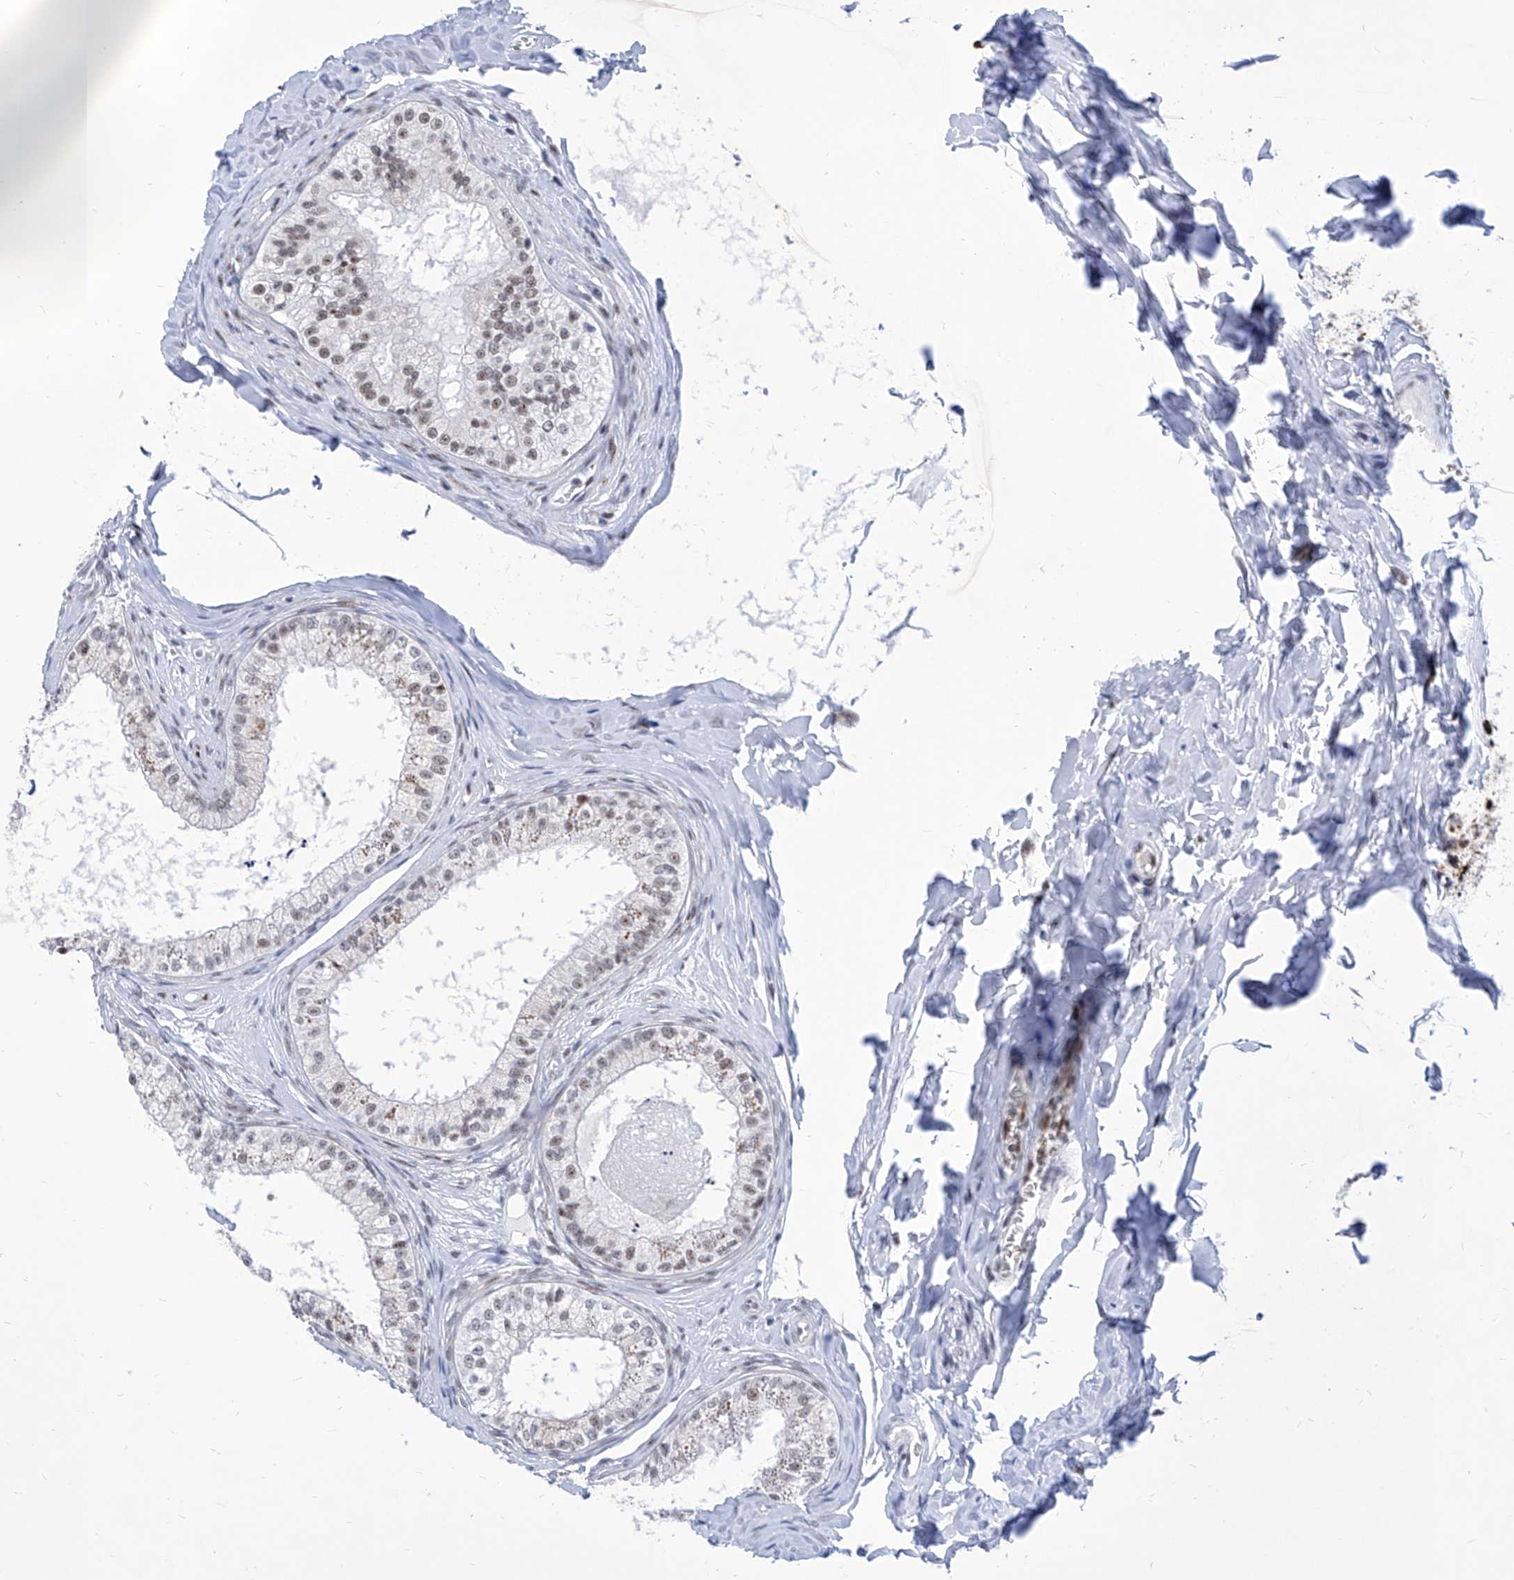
{"staining": {"intensity": "strong", "quantity": "<25%", "location": "nuclear"}, "tissue": "epididymis", "cell_type": "Glandular cells", "image_type": "normal", "snomed": [{"axis": "morphology", "description": "Normal tissue, NOS"}, {"axis": "topography", "description": "Epididymis"}], "caption": "Glandular cells demonstrate strong nuclear positivity in approximately <25% of cells in normal epididymis. (DAB IHC with brightfield microscopy, high magnification).", "gene": "SART1", "patient": {"sex": "male", "age": 29}}